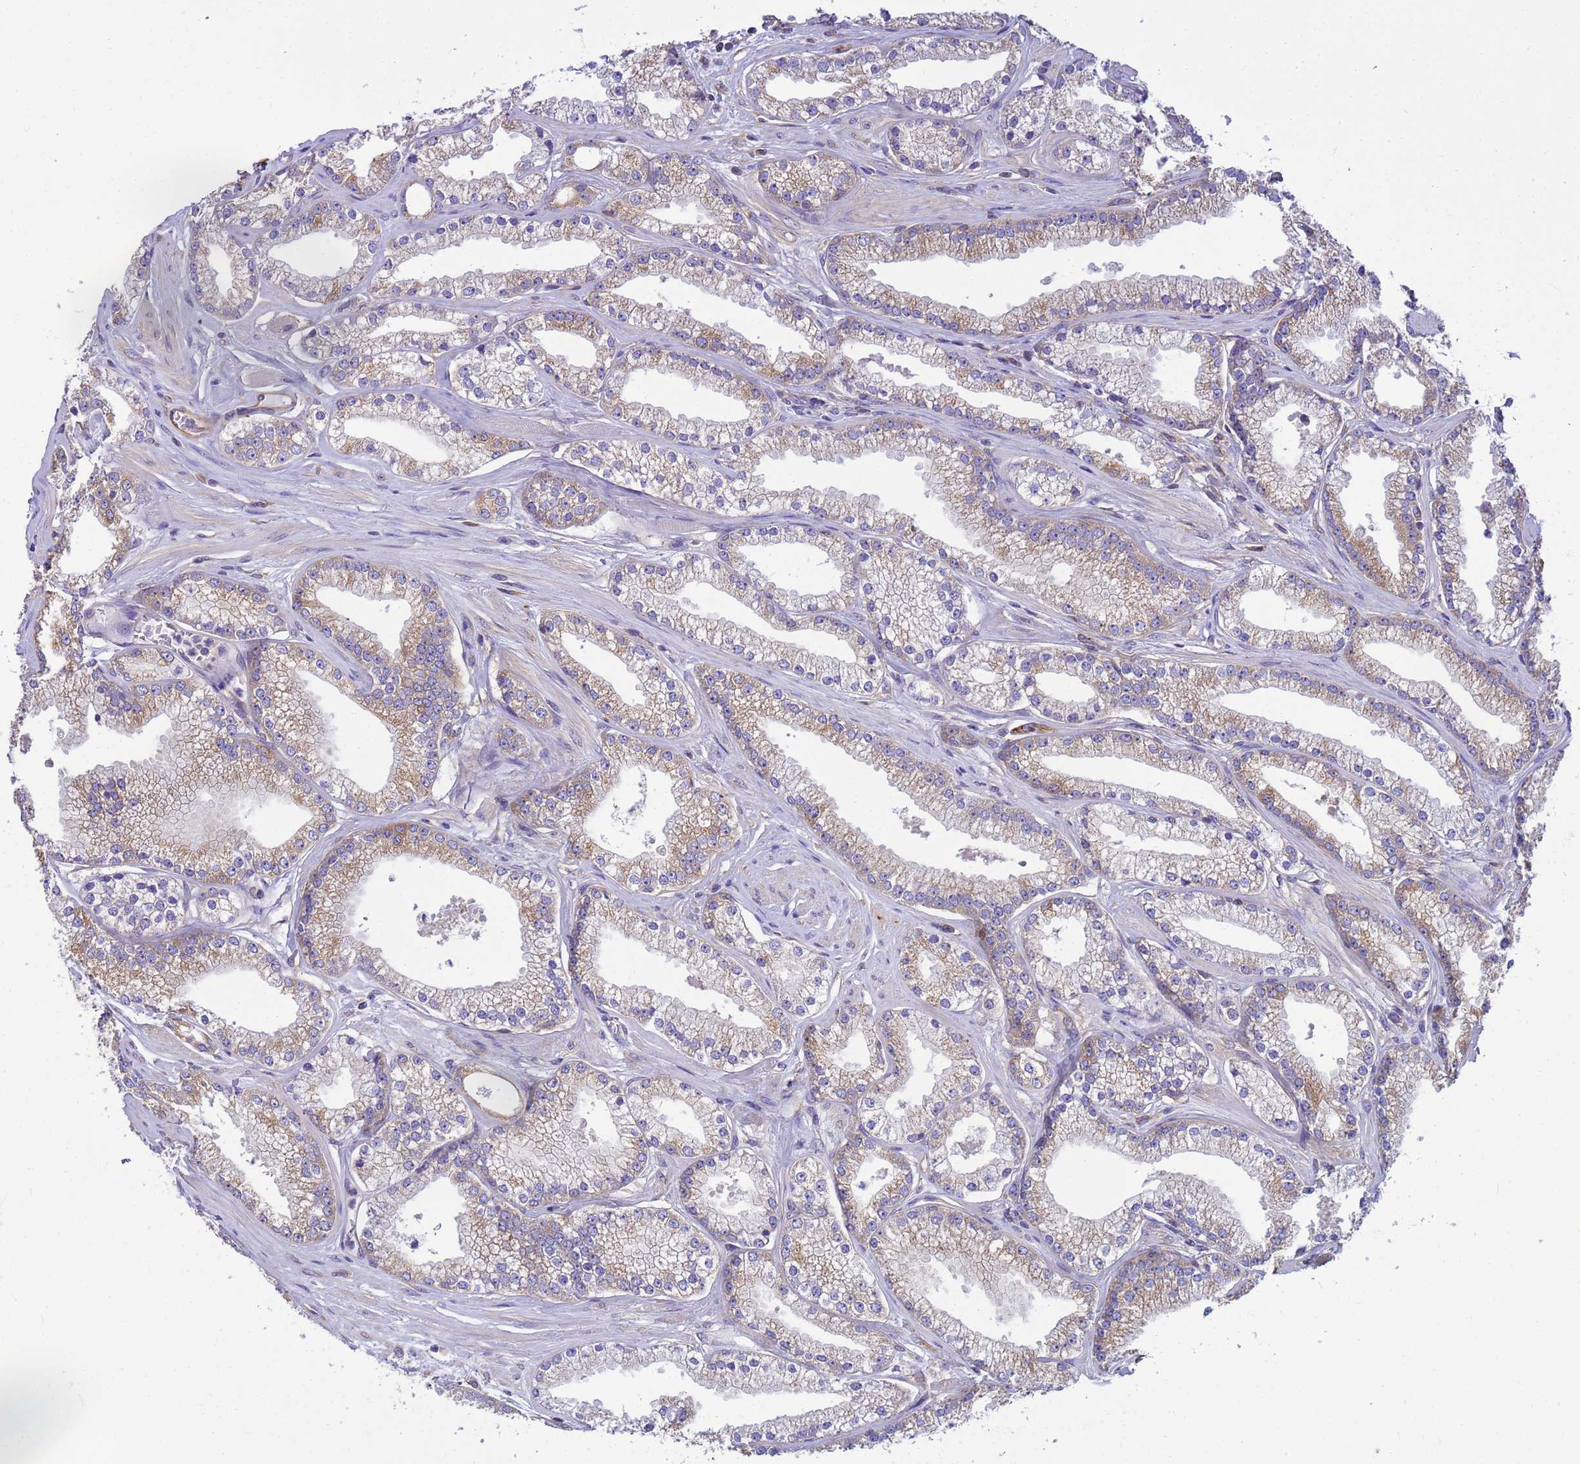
{"staining": {"intensity": "weak", "quantity": ">75%", "location": "cytoplasmic/membranous"}, "tissue": "prostate cancer", "cell_type": "Tumor cells", "image_type": "cancer", "snomed": [{"axis": "morphology", "description": "Adenocarcinoma, High grade"}, {"axis": "topography", "description": "Prostate"}], "caption": "Adenocarcinoma (high-grade) (prostate) was stained to show a protein in brown. There is low levels of weak cytoplasmic/membranous staining in about >75% of tumor cells.", "gene": "TUBB1", "patient": {"sex": "male", "age": 67}}